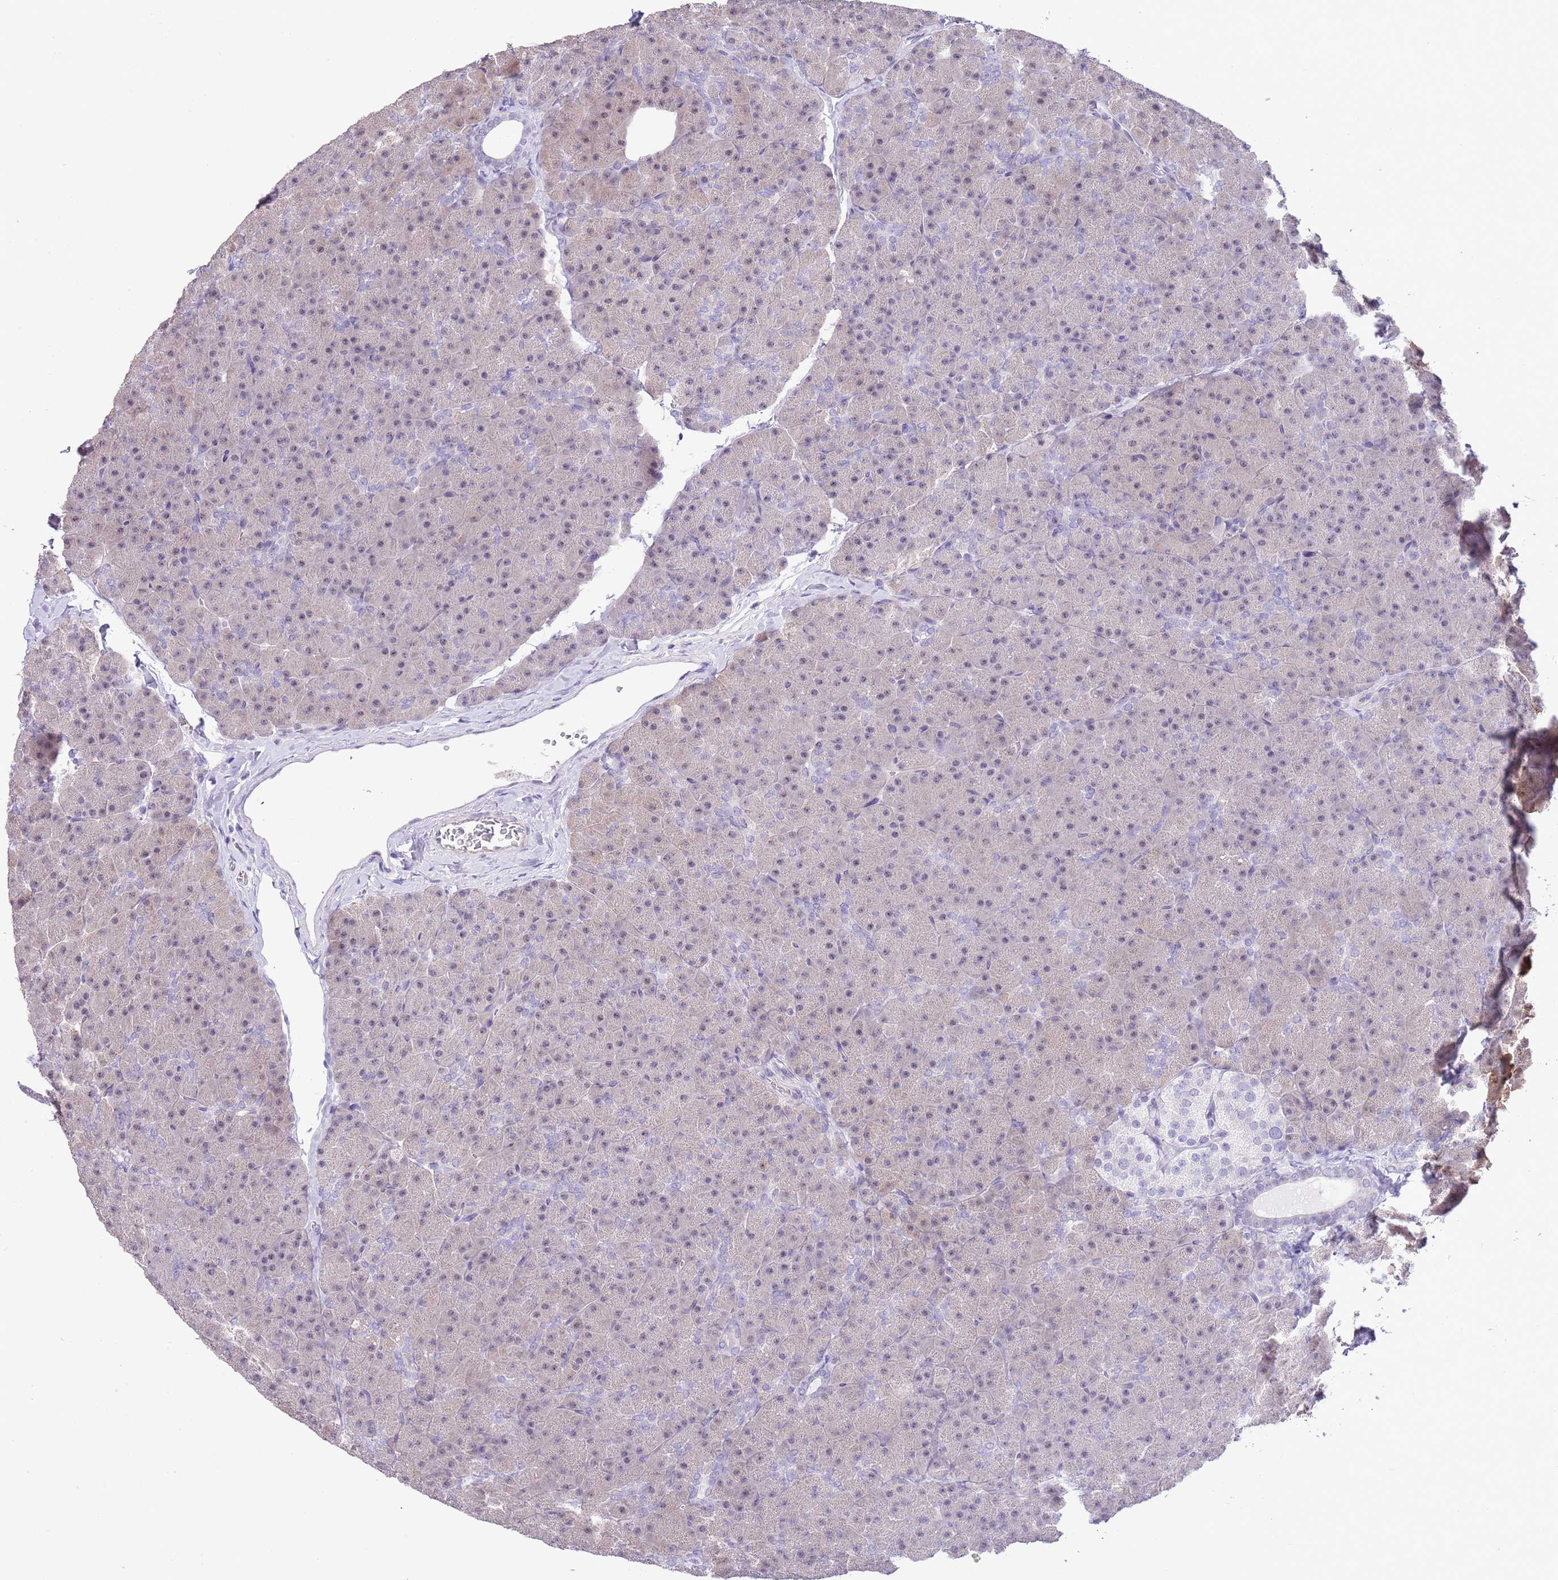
{"staining": {"intensity": "weak", "quantity": "25%-75%", "location": "nuclear"}, "tissue": "pancreas", "cell_type": "Exocrine glandular cells", "image_type": "normal", "snomed": [{"axis": "morphology", "description": "Normal tissue, NOS"}, {"axis": "topography", "description": "Pancreas"}], "caption": "This image exhibits immunohistochemistry staining of unremarkable human pancreas, with low weak nuclear positivity in approximately 25%-75% of exocrine glandular cells.", "gene": "MIDN", "patient": {"sex": "male", "age": 36}}